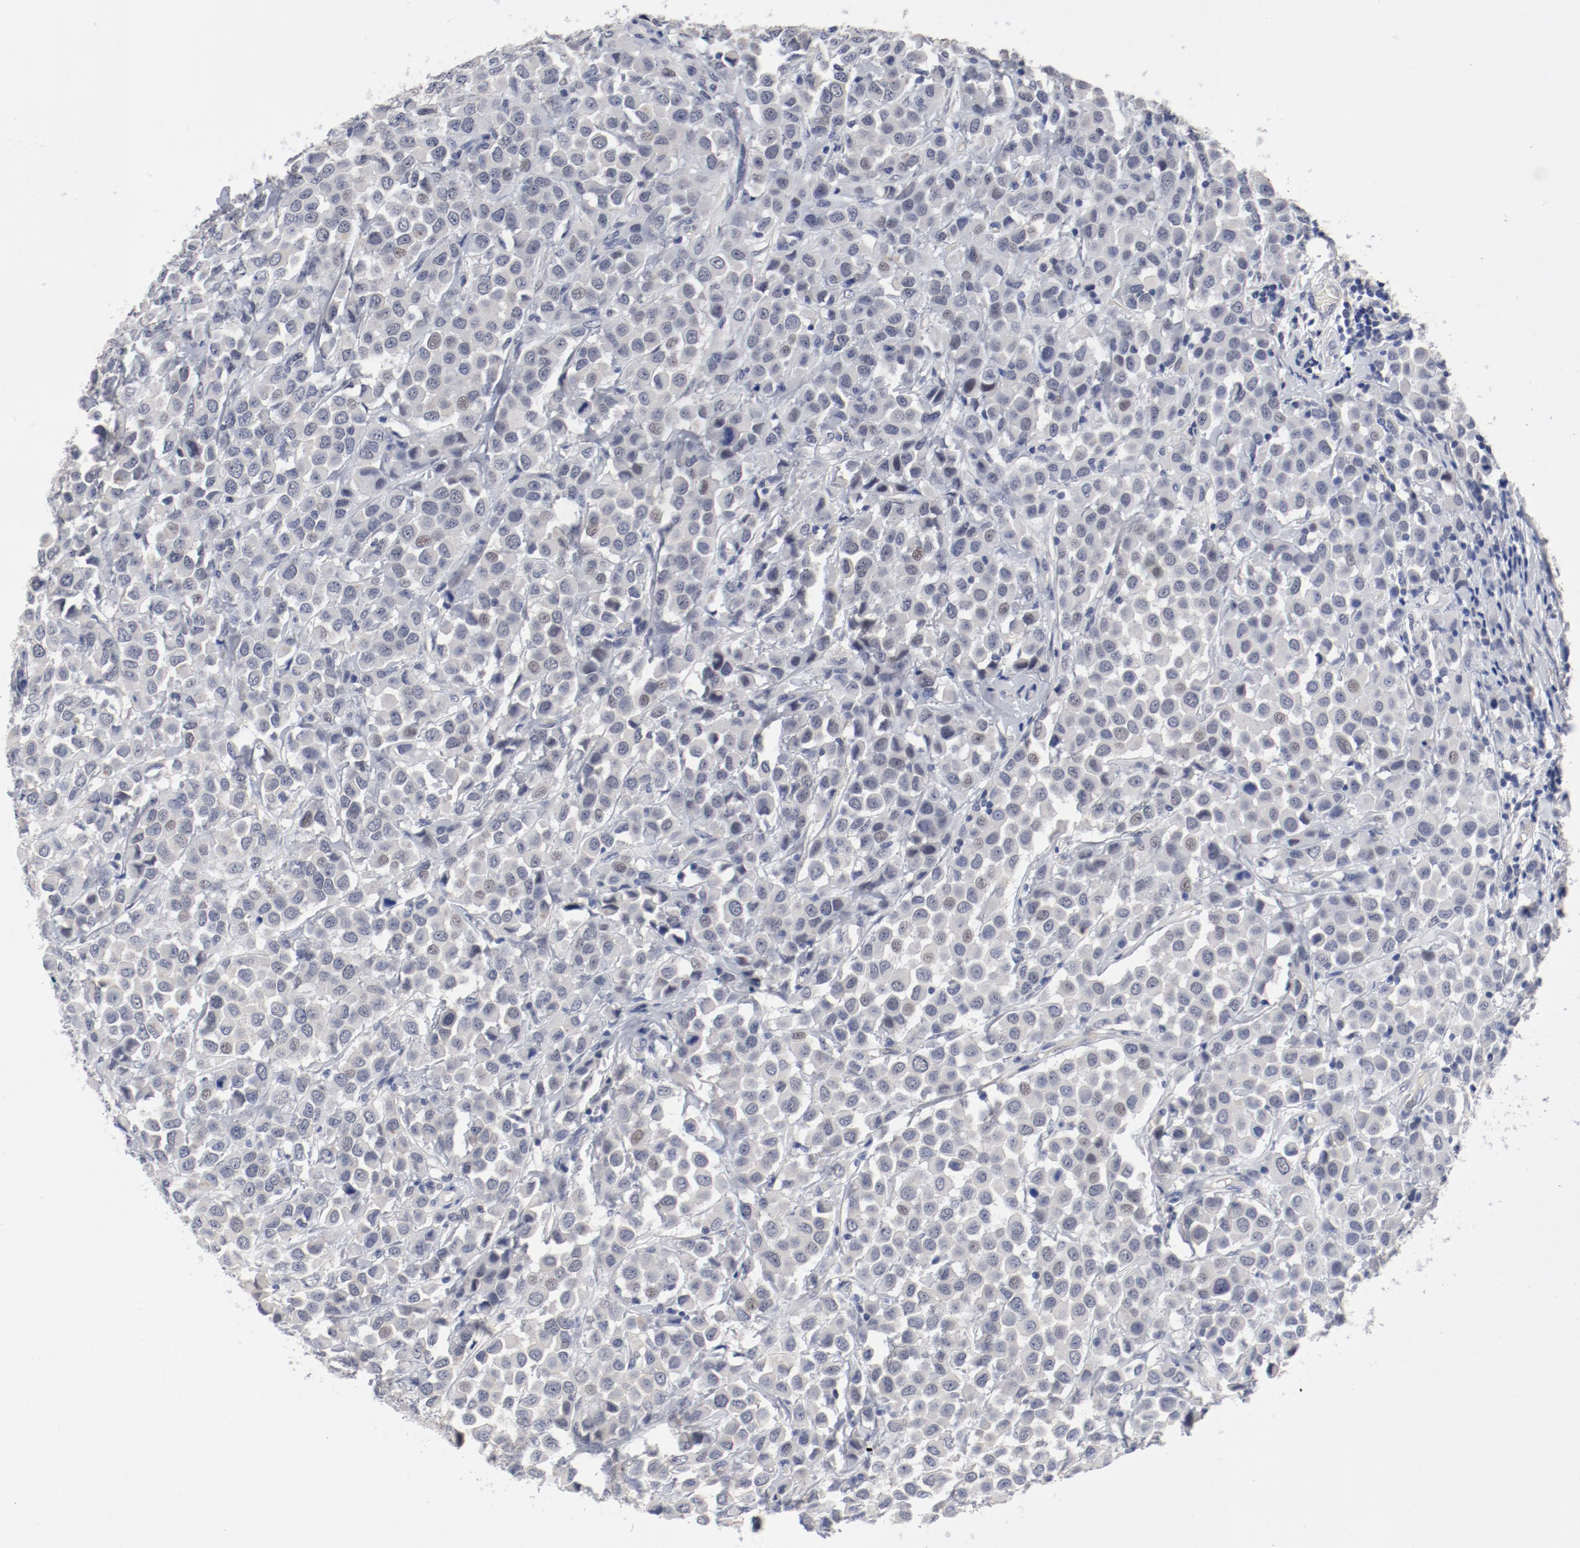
{"staining": {"intensity": "negative", "quantity": "none", "location": "none"}, "tissue": "breast cancer", "cell_type": "Tumor cells", "image_type": "cancer", "snomed": [{"axis": "morphology", "description": "Duct carcinoma"}, {"axis": "topography", "description": "Breast"}], "caption": "Immunohistochemical staining of human infiltrating ductal carcinoma (breast) shows no significant positivity in tumor cells.", "gene": "ANKLE2", "patient": {"sex": "female", "age": 61}}